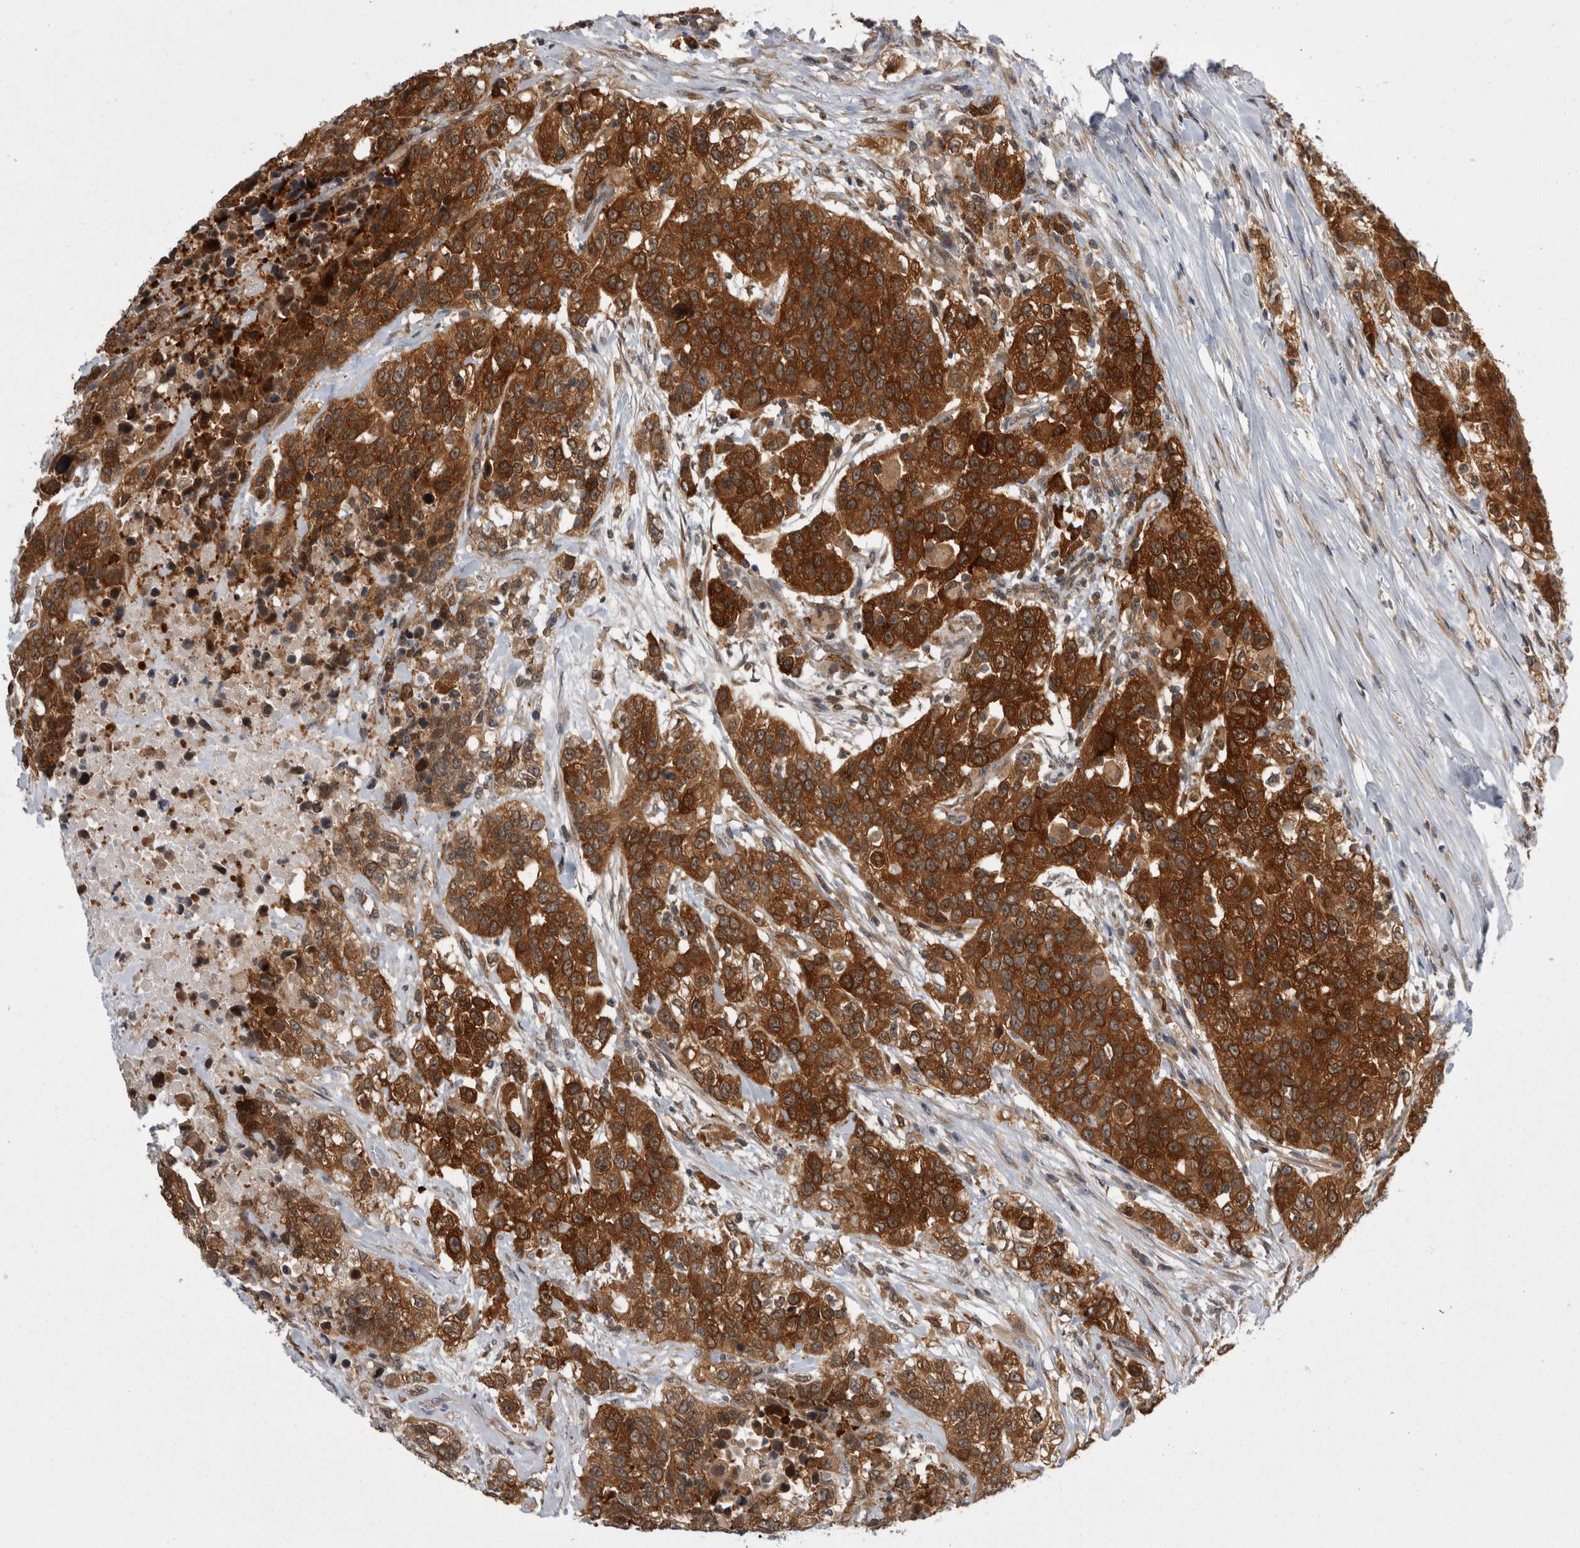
{"staining": {"intensity": "strong", "quantity": ">75%", "location": "cytoplasmic/membranous"}, "tissue": "urothelial cancer", "cell_type": "Tumor cells", "image_type": "cancer", "snomed": [{"axis": "morphology", "description": "Urothelial carcinoma, High grade"}, {"axis": "topography", "description": "Urinary bladder"}], "caption": "Tumor cells reveal strong cytoplasmic/membranous expression in approximately >75% of cells in urothelial cancer.", "gene": "CACYBP", "patient": {"sex": "female", "age": 80}}